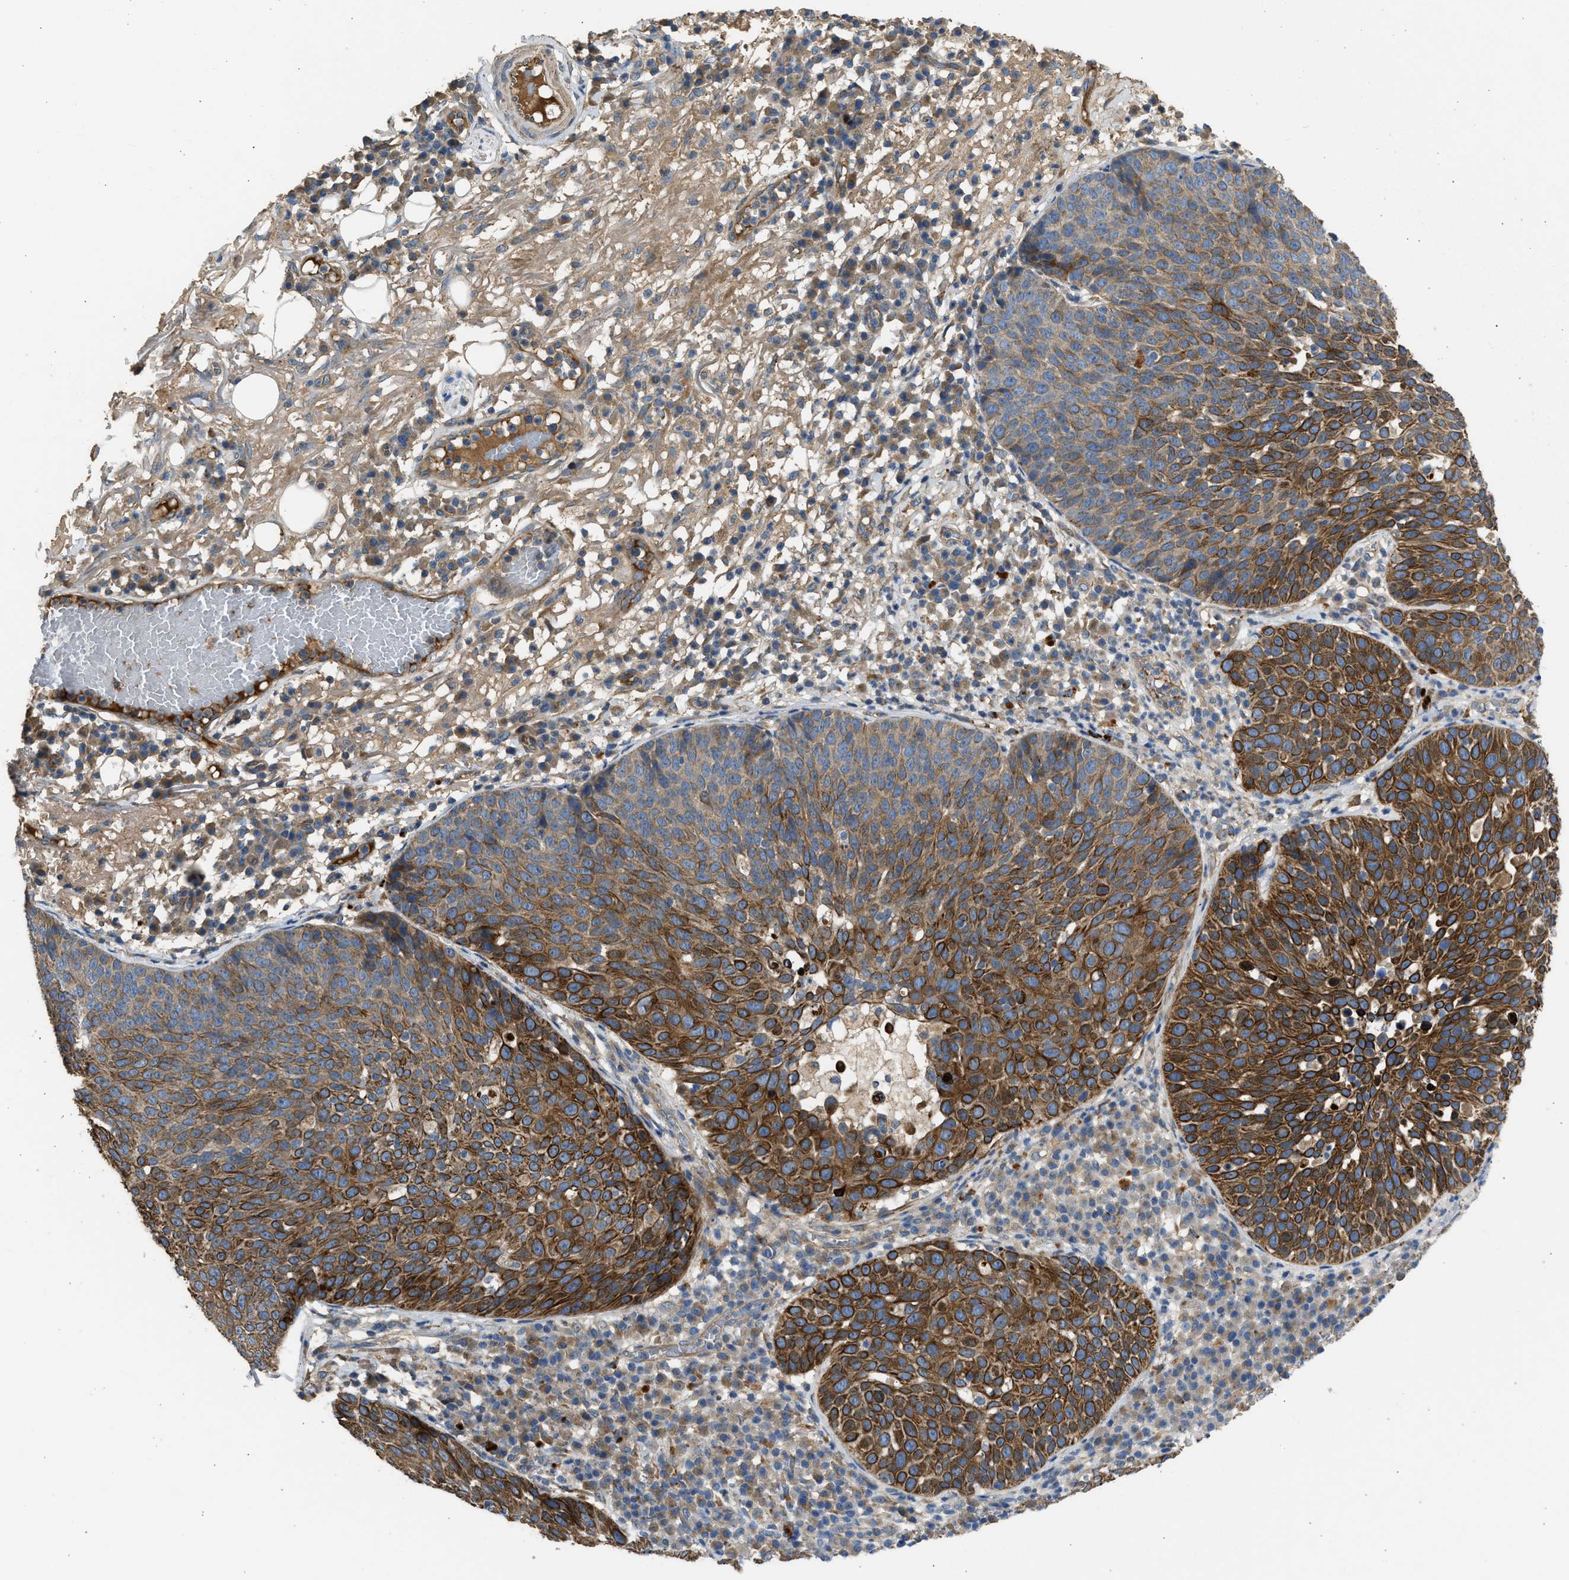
{"staining": {"intensity": "strong", "quantity": ">75%", "location": "cytoplasmic/membranous"}, "tissue": "skin cancer", "cell_type": "Tumor cells", "image_type": "cancer", "snomed": [{"axis": "morphology", "description": "Squamous cell carcinoma in situ, NOS"}, {"axis": "morphology", "description": "Squamous cell carcinoma, NOS"}, {"axis": "topography", "description": "Skin"}], "caption": "Squamous cell carcinoma in situ (skin) stained with a protein marker displays strong staining in tumor cells.", "gene": "CSRNP2", "patient": {"sex": "male", "age": 93}}